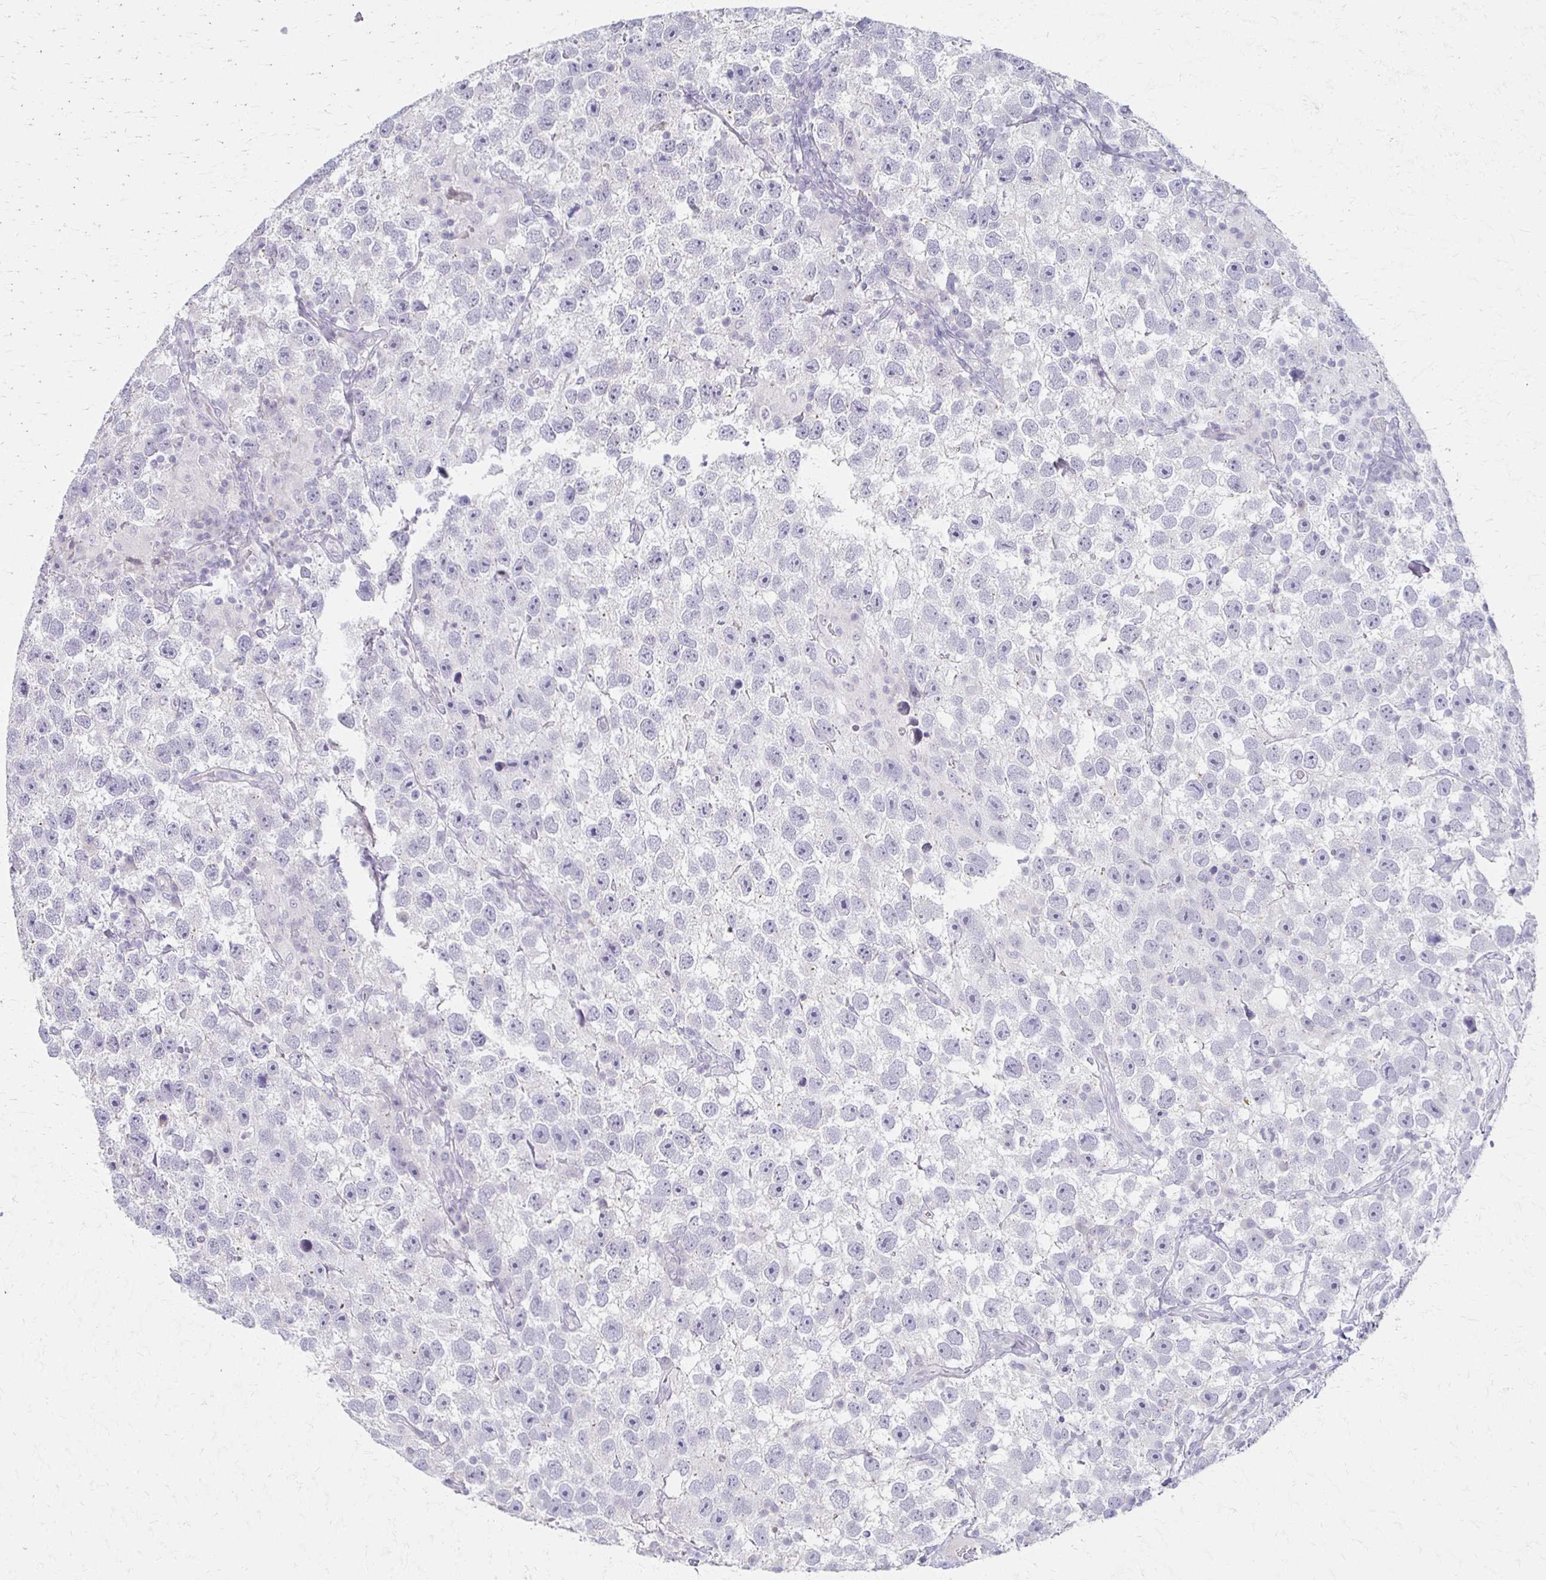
{"staining": {"intensity": "negative", "quantity": "none", "location": "none"}, "tissue": "testis cancer", "cell_type": "Tumor cells", "image_type": "cancer", "snomed": [{"axis": "morphology", "description": "Seminoma, NOS"}, {"axis": "topography", "description": "Testis"}], "caption": "The image shows no staining of tumor cells in testis cancer. (DAB (3,3'-diaminobenzidine) immunohistochemistry (IHC) with hematoxylin counter stain).", "gene": "FOXO4", "patient": {"sex": "male", "age": 26}}